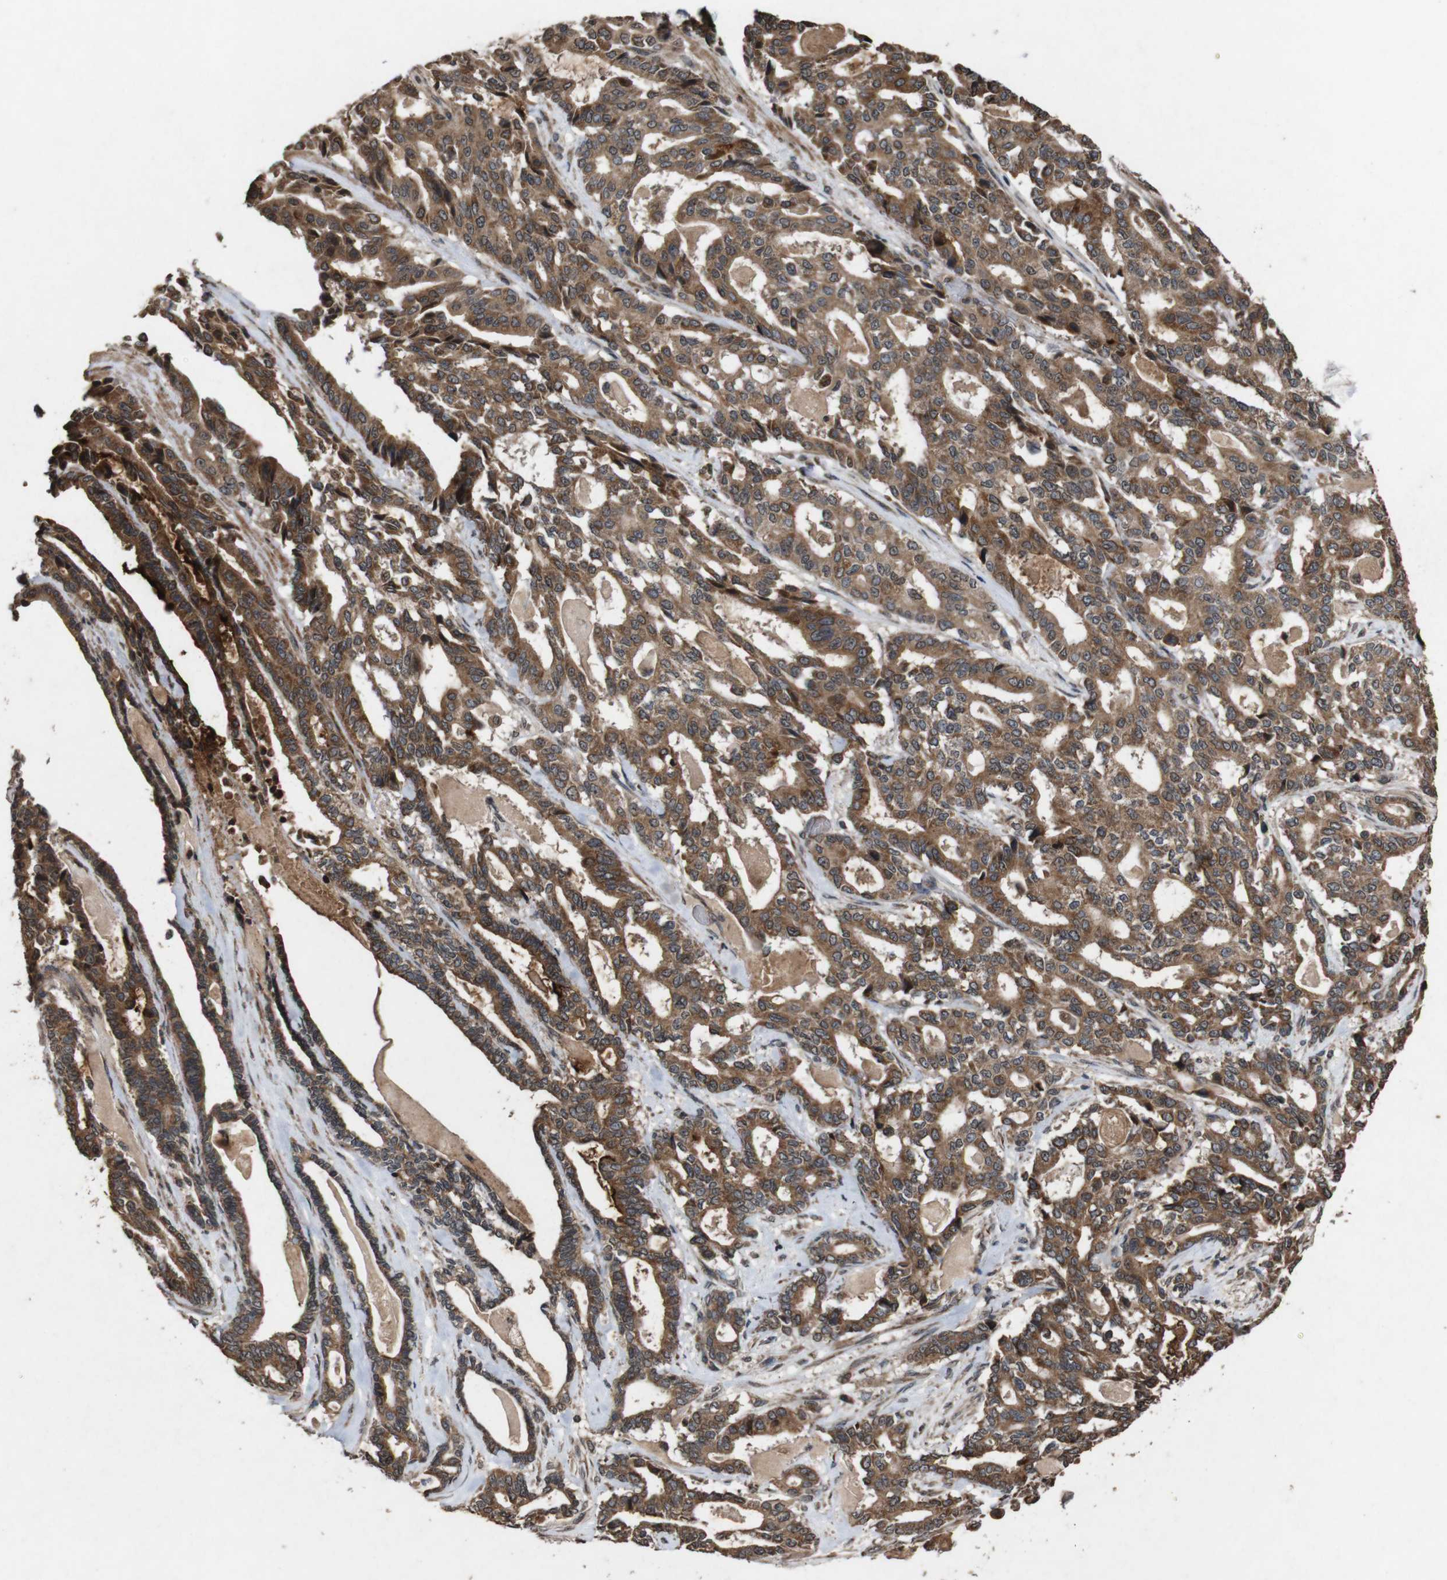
{"staining": {"intensity": "strong", "quantity": ">75%", "location": "cytoplasmic/membranous"}, "tissue": "pancreatic cancer", "cell_type": "Tumor cells", "image_type": "cancer", "snomed": [{"axis": "morphology", "description": "Adenocarcinoma, NOS"}, {"axis": "topography", "description": "Pancreas"}], "caption": "An immunohistochemistry (IHC) image of neoplastic tissue is shown. Protein staining in brown highlights strong cytoplasmic/membranous positivity in pancreatic cancer within tumor cells.", "gene": "SORL1", "patient": {"sex": "male", "age": 63}}